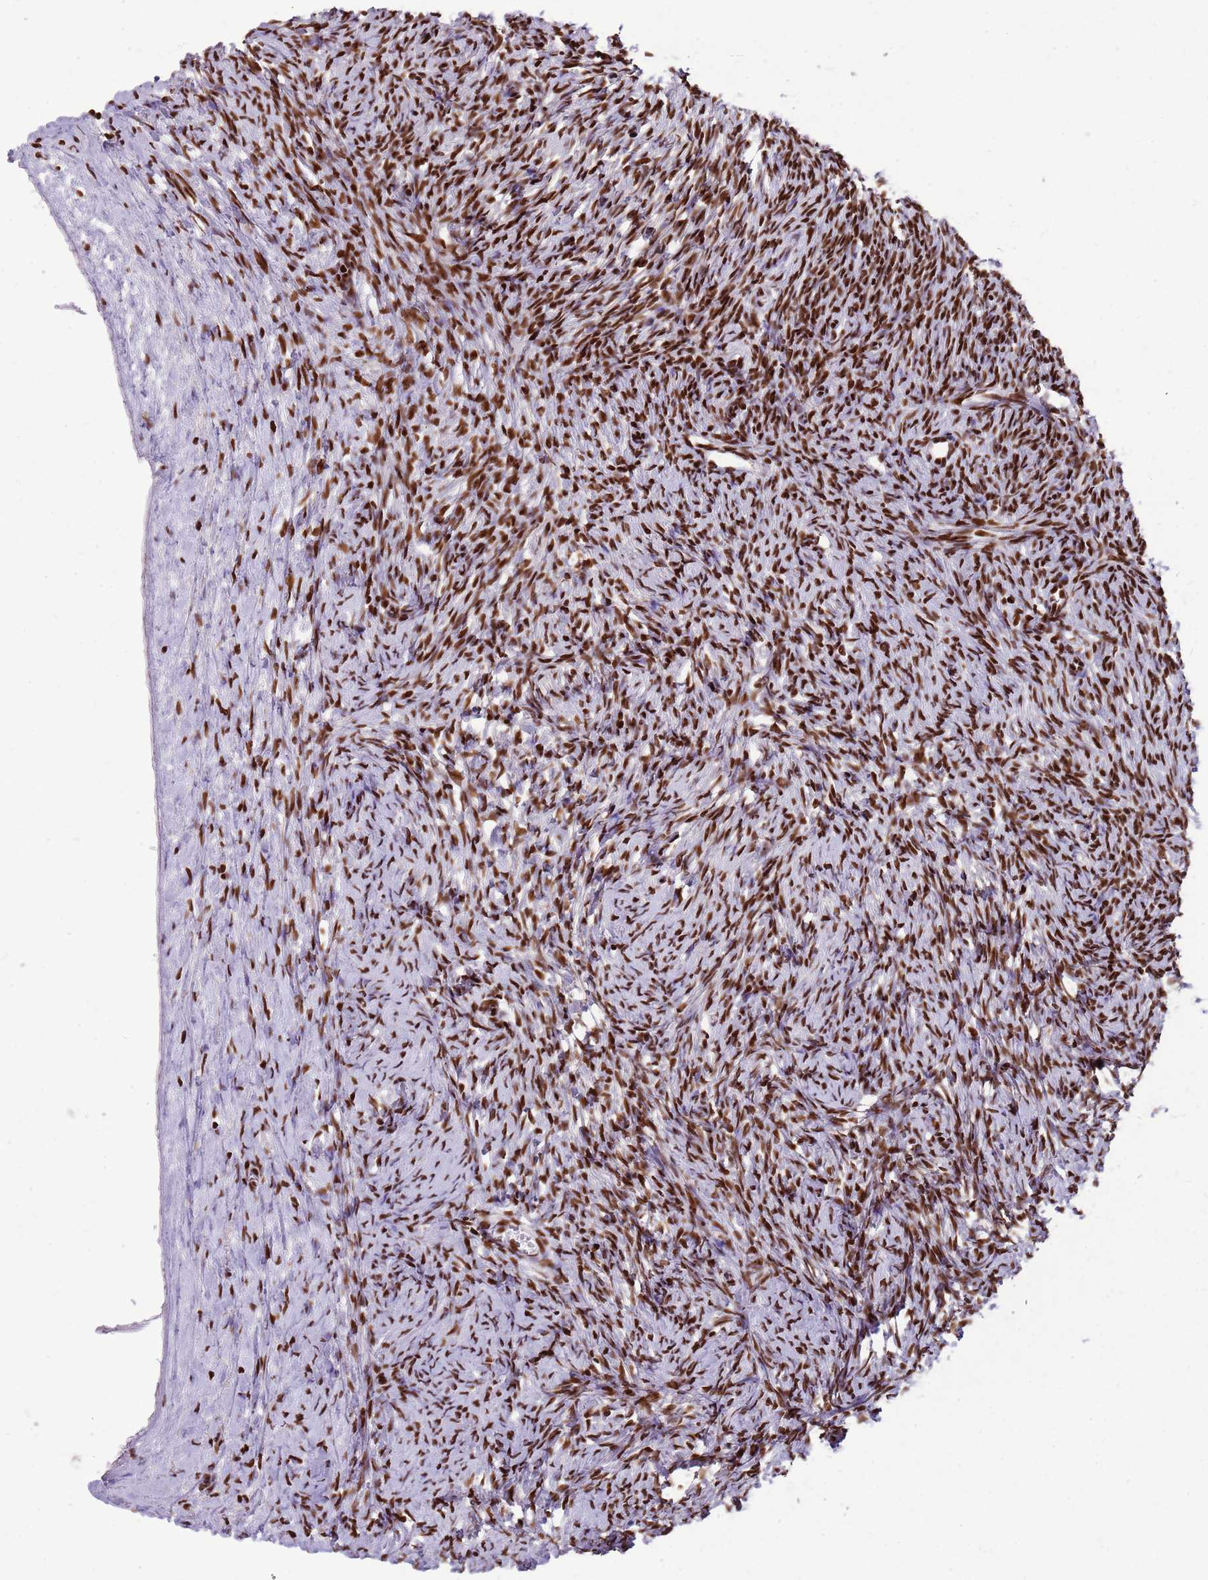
{"staining": {"intensity": "strong", "quantity": ">75%", "location": "nuclear"}, "tissue": "ovary", "cell_type": "Ovarian stroma cells", "image_type": "normal", "snomed": [{"axis": "morphology", "description": "Normal tissue, NOS"}, {"axis": "morphology", "description": "Developmental malformation"}, {"axis": "topography", "description": "Ovary"}], "caption": "An immunohistochemistry photomicrograph of unremarkable tissue is shown. Protein staining in brown highlights strong nuclear positivity in ovary within ovarian stroma cells. The staining was performed using DAB, with brown indicating positive protein expression. Nuclei are stained blue with hematoxylin.", "gene": "WASHC4", "patient": {"sex": "female", "age": 39}}